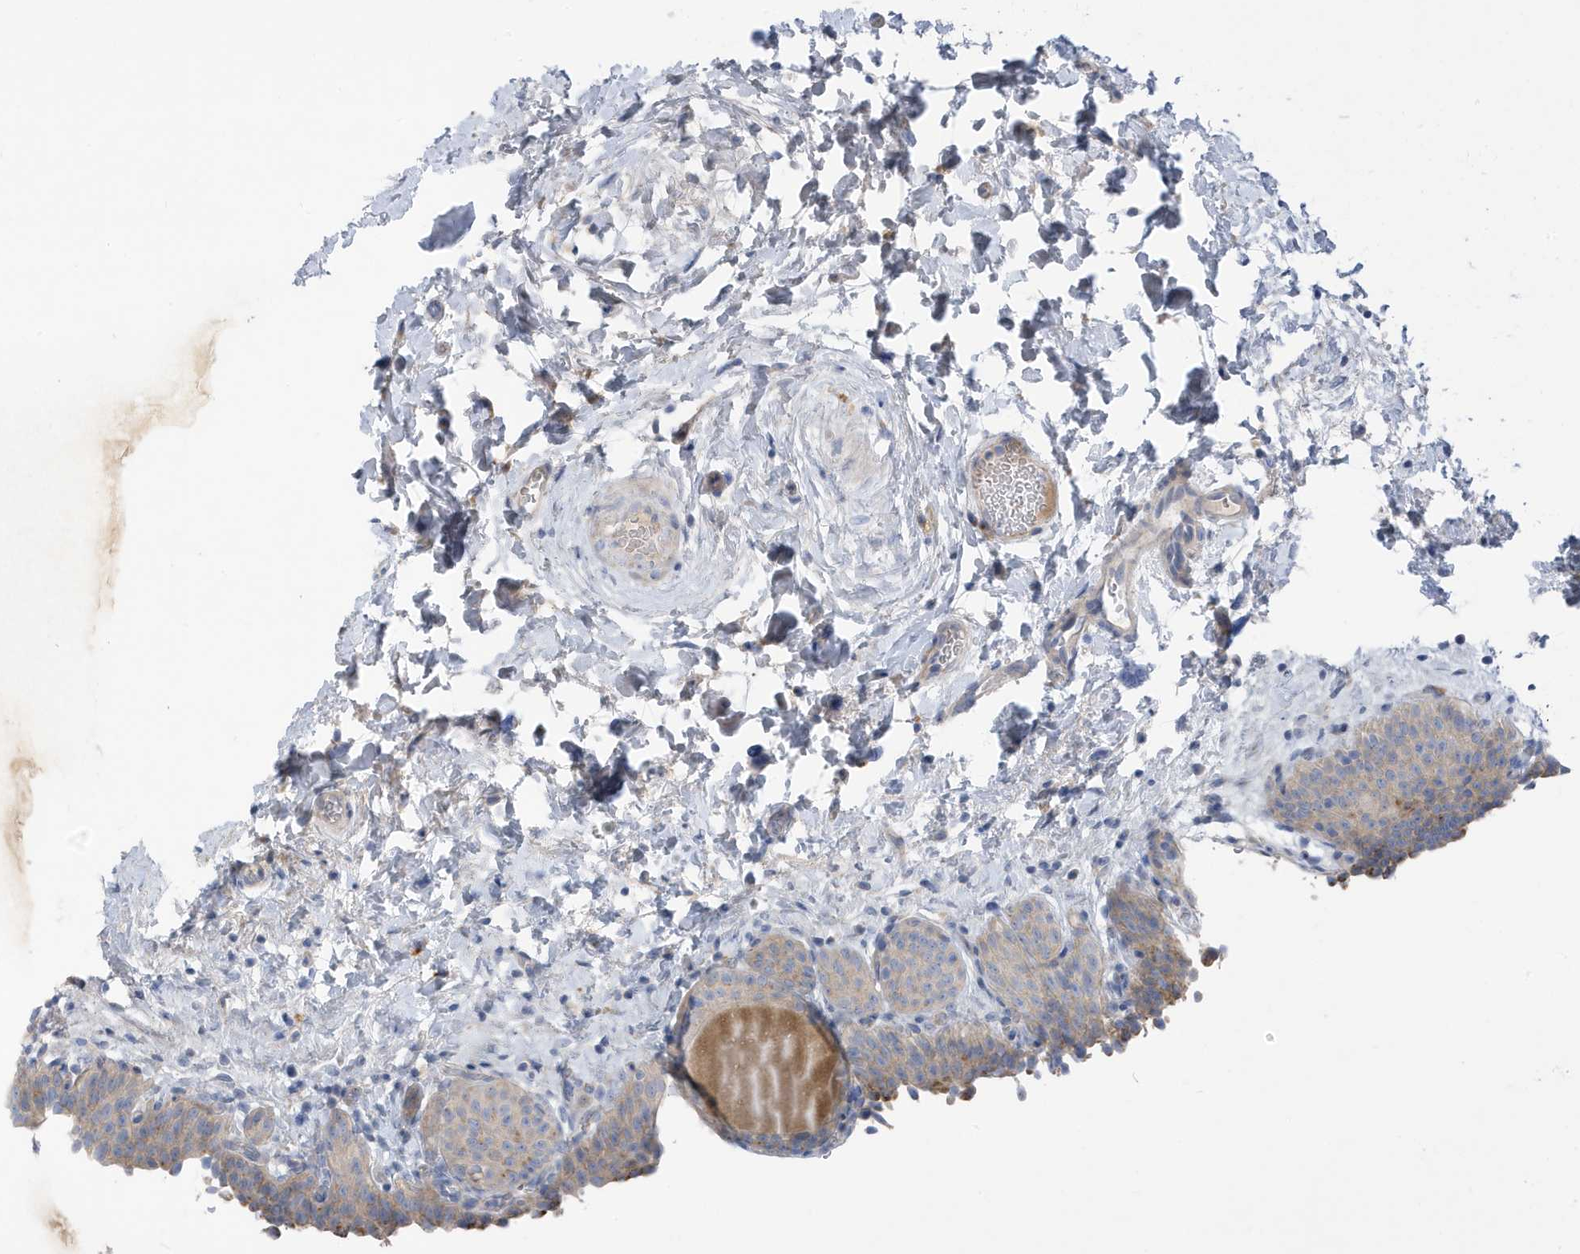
{"staining": {"intensity": "moderate", "quantity": "<25%", "location": "cytoplasmic/membranous"}, "tissue": "urinary bladder", "cell_type": "Urothelial cells", "image_type": "normal", "snomed": [{"axis": "morphology", "description": "Normal tissue, NOS"}, {"axis": "topography", "description": "Urinary bladder"}], "caption": "Immunohistochemistry of benign human urinary bladder shows low levels of moderate cytoplasmic/membranous positivity in about <25% of urothelial cells.", "gene": "ATP13A5", "patient": {"sex": "male", "age": 83}}